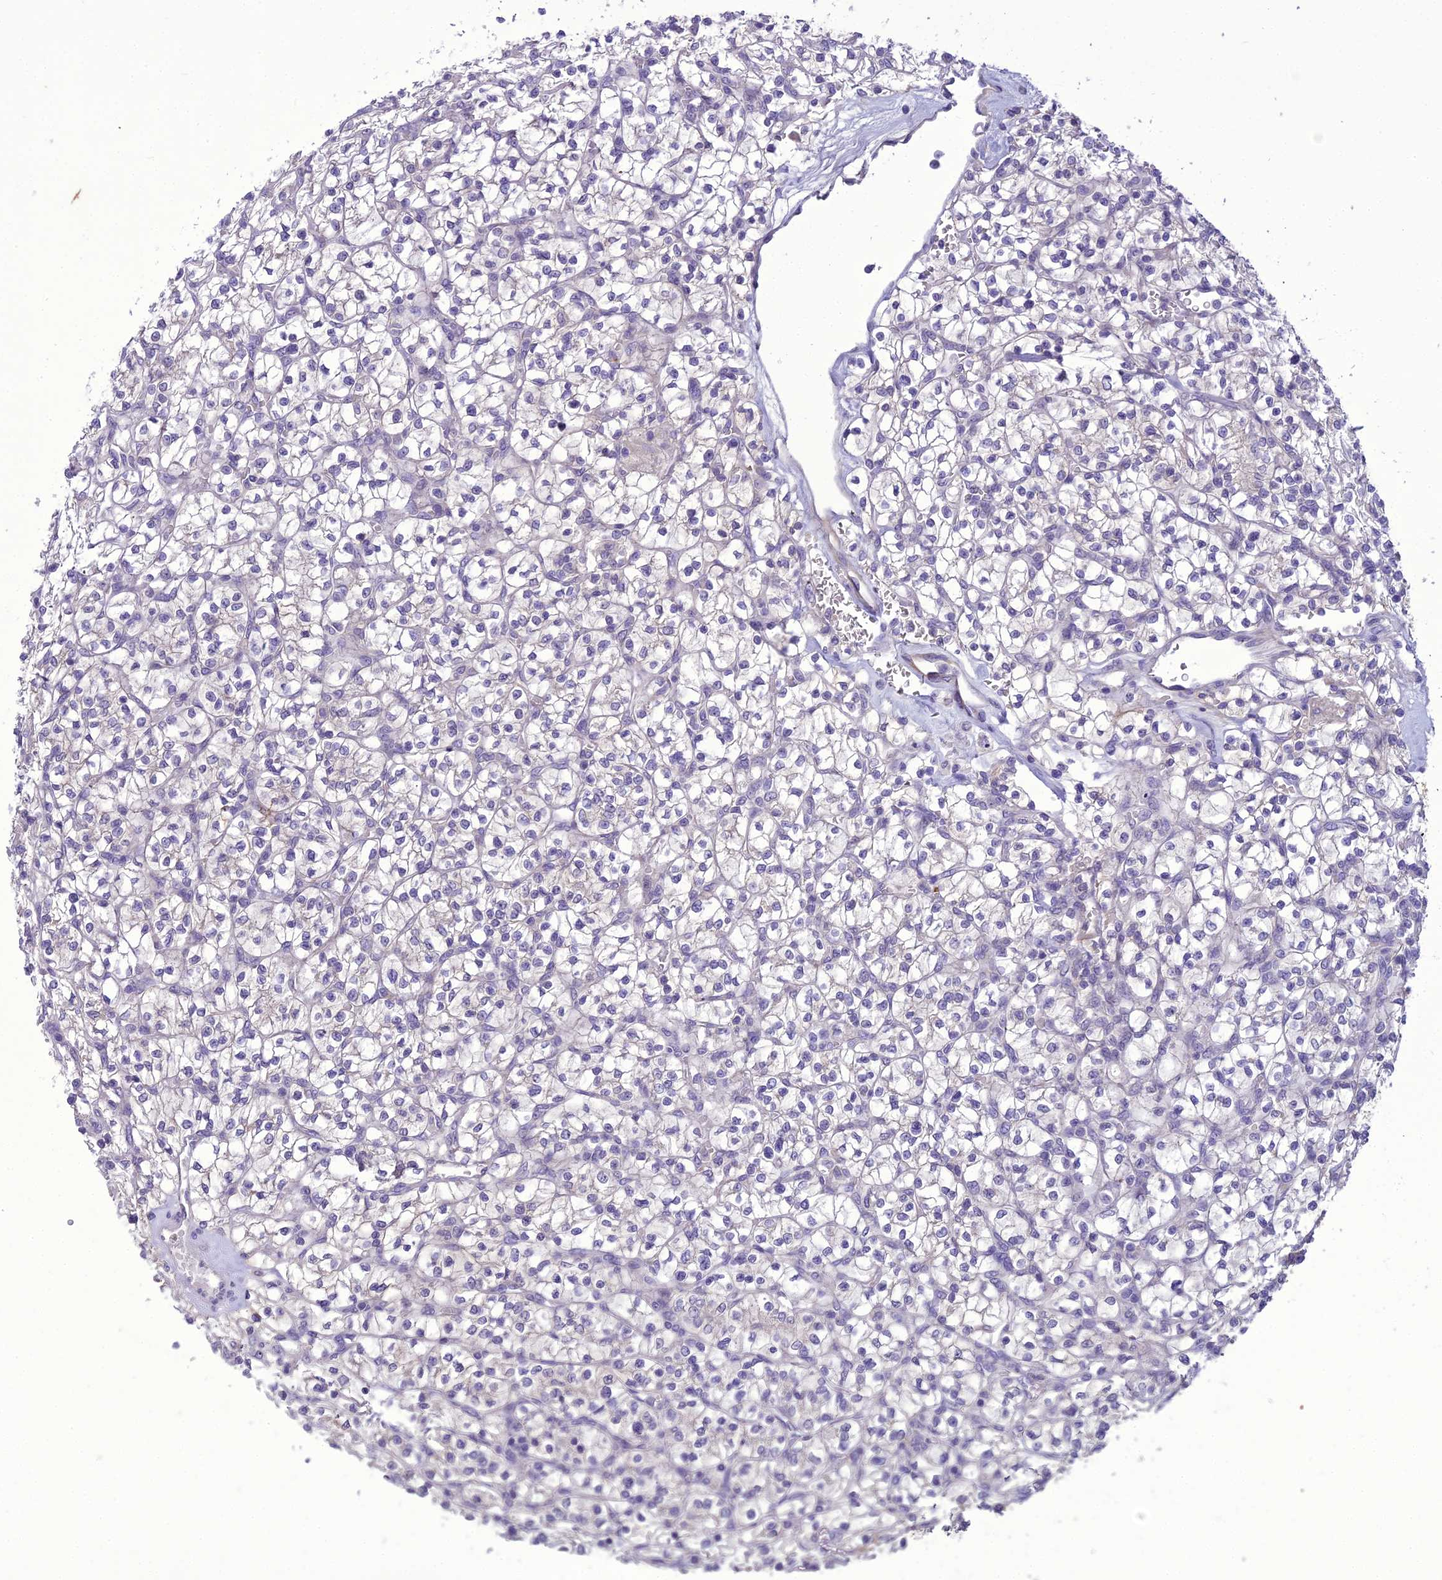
{"staining": {"intensity": "negative", "quantity": "none", "location": "none"}, "tissue": "renal cancer", "cell_type": "Tumor cells", "image_type": "cancer", "snomed": [{"axis": "morphology", "description": "Adenocarcinoma, NOS"}, {"axis": "topography", "description": "Kidney"}], "caption": "Tumor cells are negative for protein expression in human renal cancer (adenocarcinoma).", "gene": "SCRT1", "patient": {"sex": "female", "age": 64}}